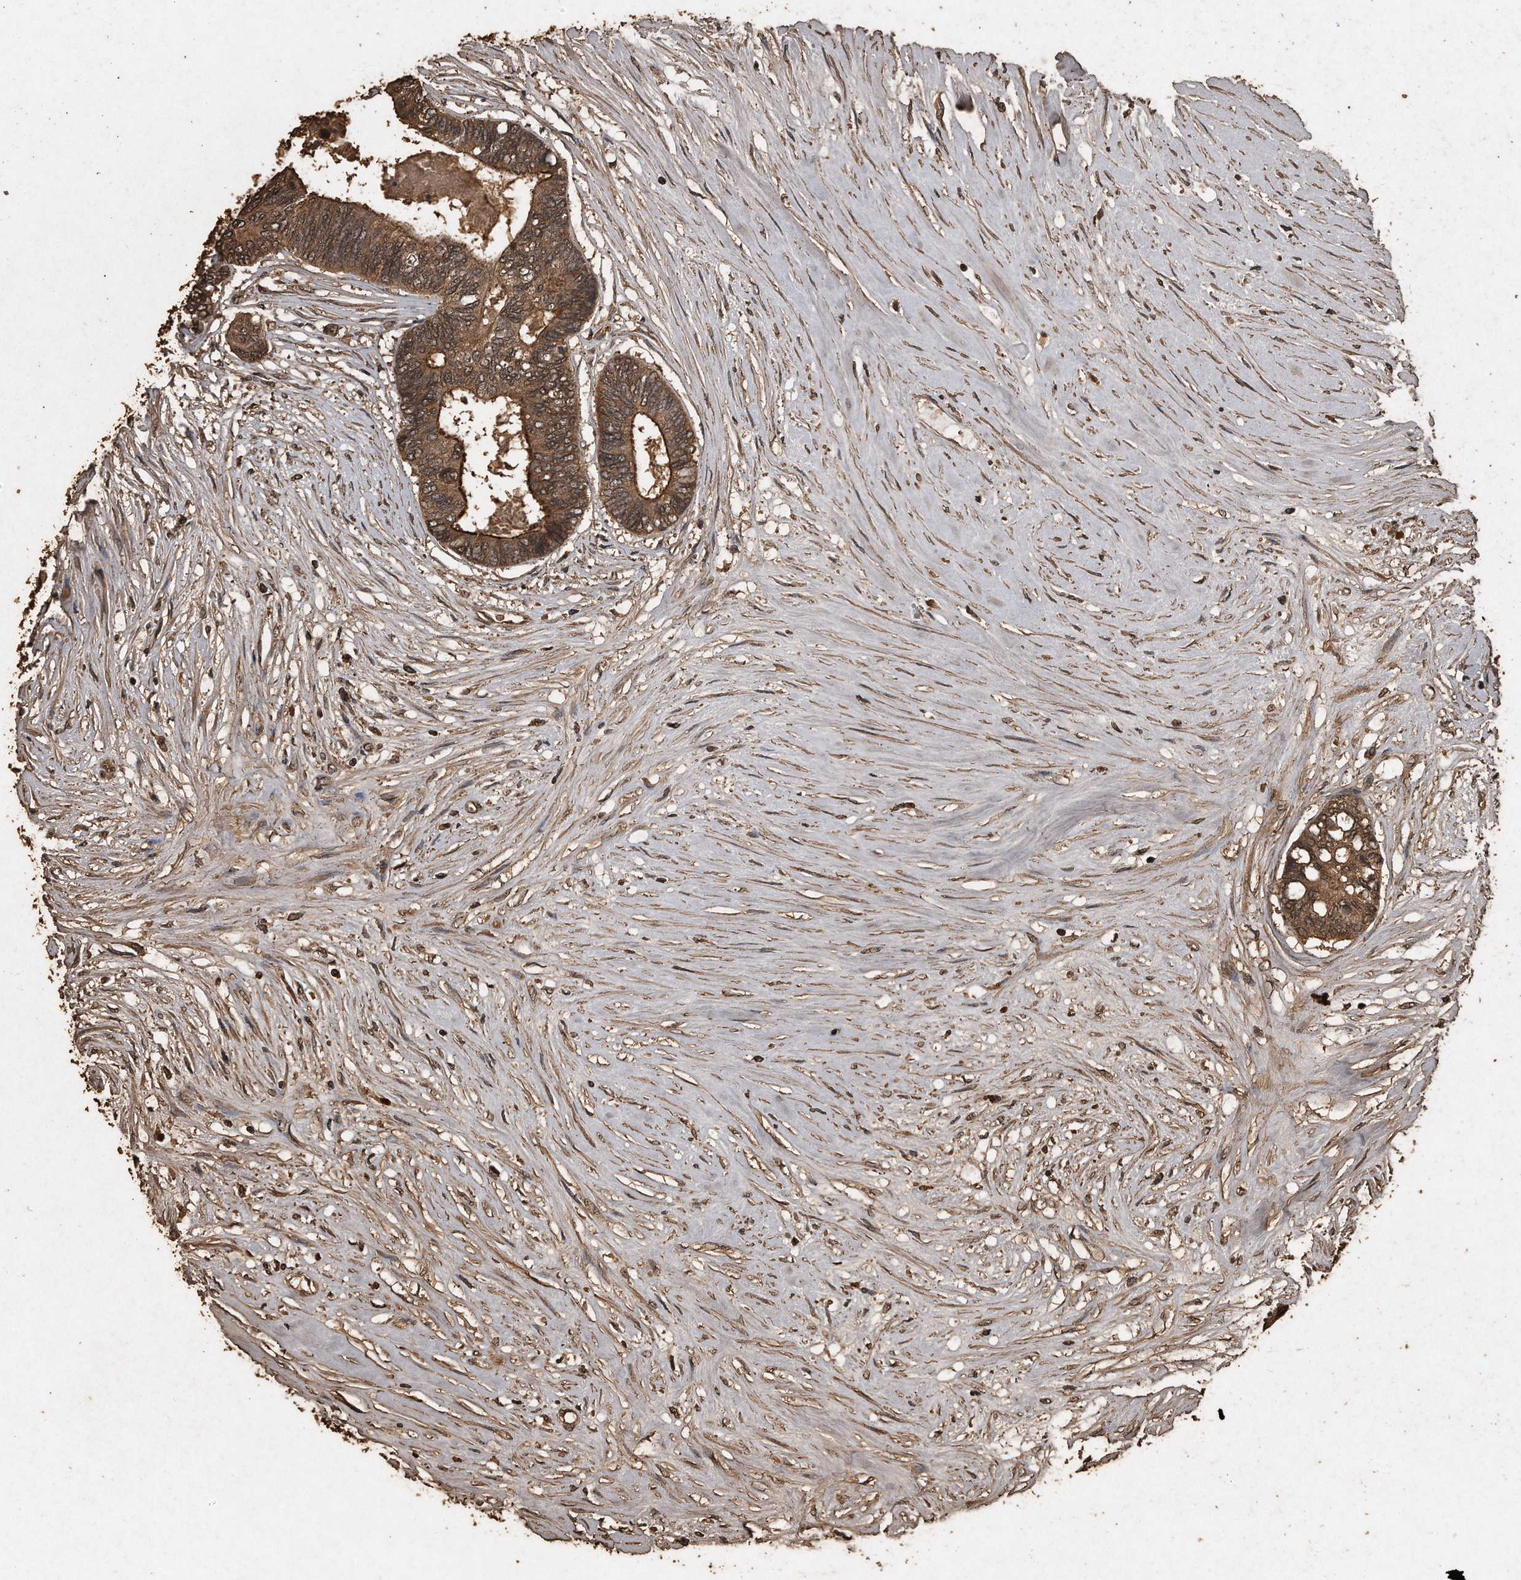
{"staining": {"intensity": "moderate", "quantity": ">75%", "location": "cytoplasmic/membranous"}, "tissue": "colorectal cancer", "cell_type": "Tumor cells", "image_type": "cancer", "snomed": [{"axis": "morphology", "description": "Adenocarcinoma, NOS"}, {"axis": "topography", "description": "Rectum"}], "caption": "Human adenocarcinoma (colorectal) stained for a protein (brown) exhibits moderate cytoplasmic/membranous positive positivity in about >75% of tumor cells.", "gene": "CFLAR", "patient": {"sex": "male", "age": 63}}